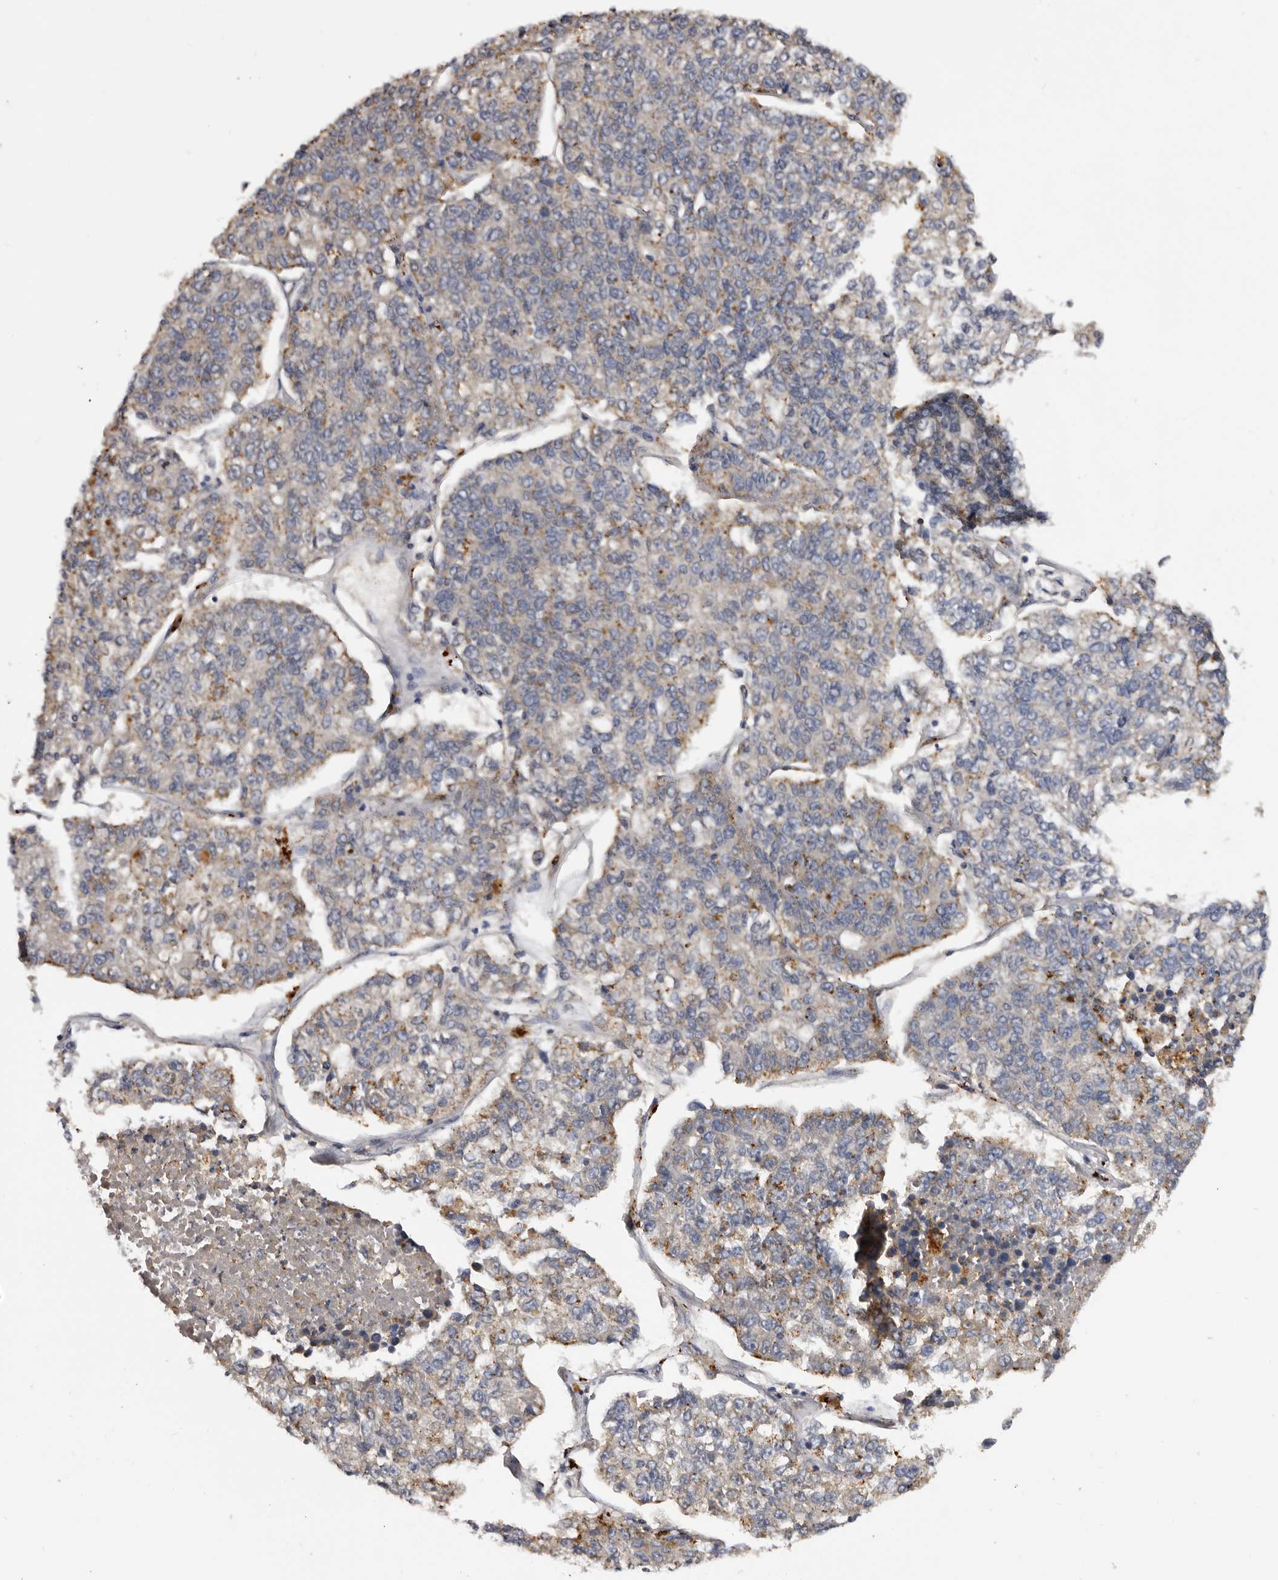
{"staining": {"intensity": "moderate", "quantity": "25%-75%", "location": "cytoplasmic/membranous"}, "tissue": "lung cancer", "cell_type": "Tumor cells", "image_type": "cancer", "snomed": [{"axis": "morphology", "description": "Adenocarcinoma, NOS"}, {"axis": "topography", "description": "Lung"}], "caption": "This is a histology image of immunohistochemistry (IHC) staining of lung cancer, which shows moderate positivity in the cytoplasmic/membranous of tumor cells.", "gene": "DAP", "patient": {"sex": "male", "age": 49}}